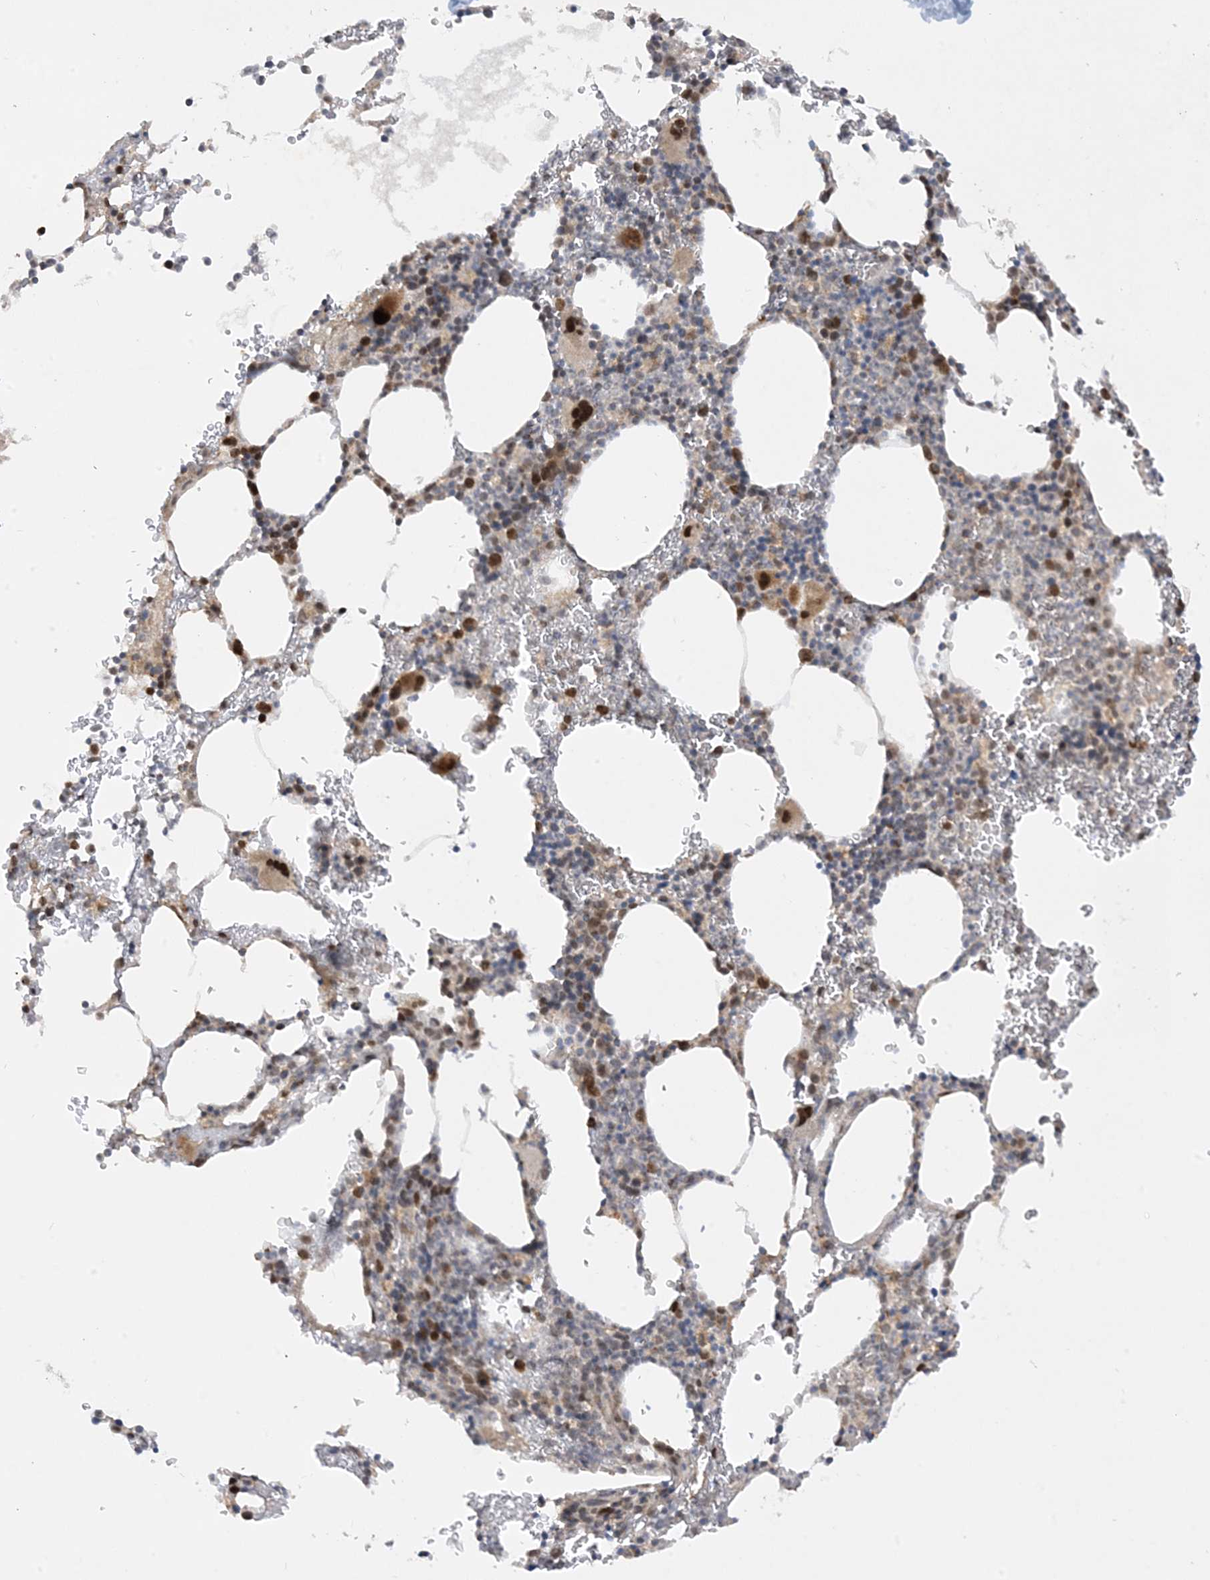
{"staining": {"intensity": "strong", "quantity": "25%-75%", "location": "cytoplasmic/membranous,nuclear"}, "tissue": "bone marrow", "cell_type": "Hematopoietic cells", "image_type": "normal", "snomed": [{"axis": "morphology", "description": "Normal tissue, NOS"}, {"axis": "topography", "description": "Bone marrow"}], "caption": "A micrograph of human bone marrow stained for a protein exhibits strong cytoplasmic/membranous,nuclear brown staining in hematopoietic cells. (DAB = brown stain, brightfield microscopy at high magnification).", "gene": "NDUFAF3", "patient": {"sex": "male"}}